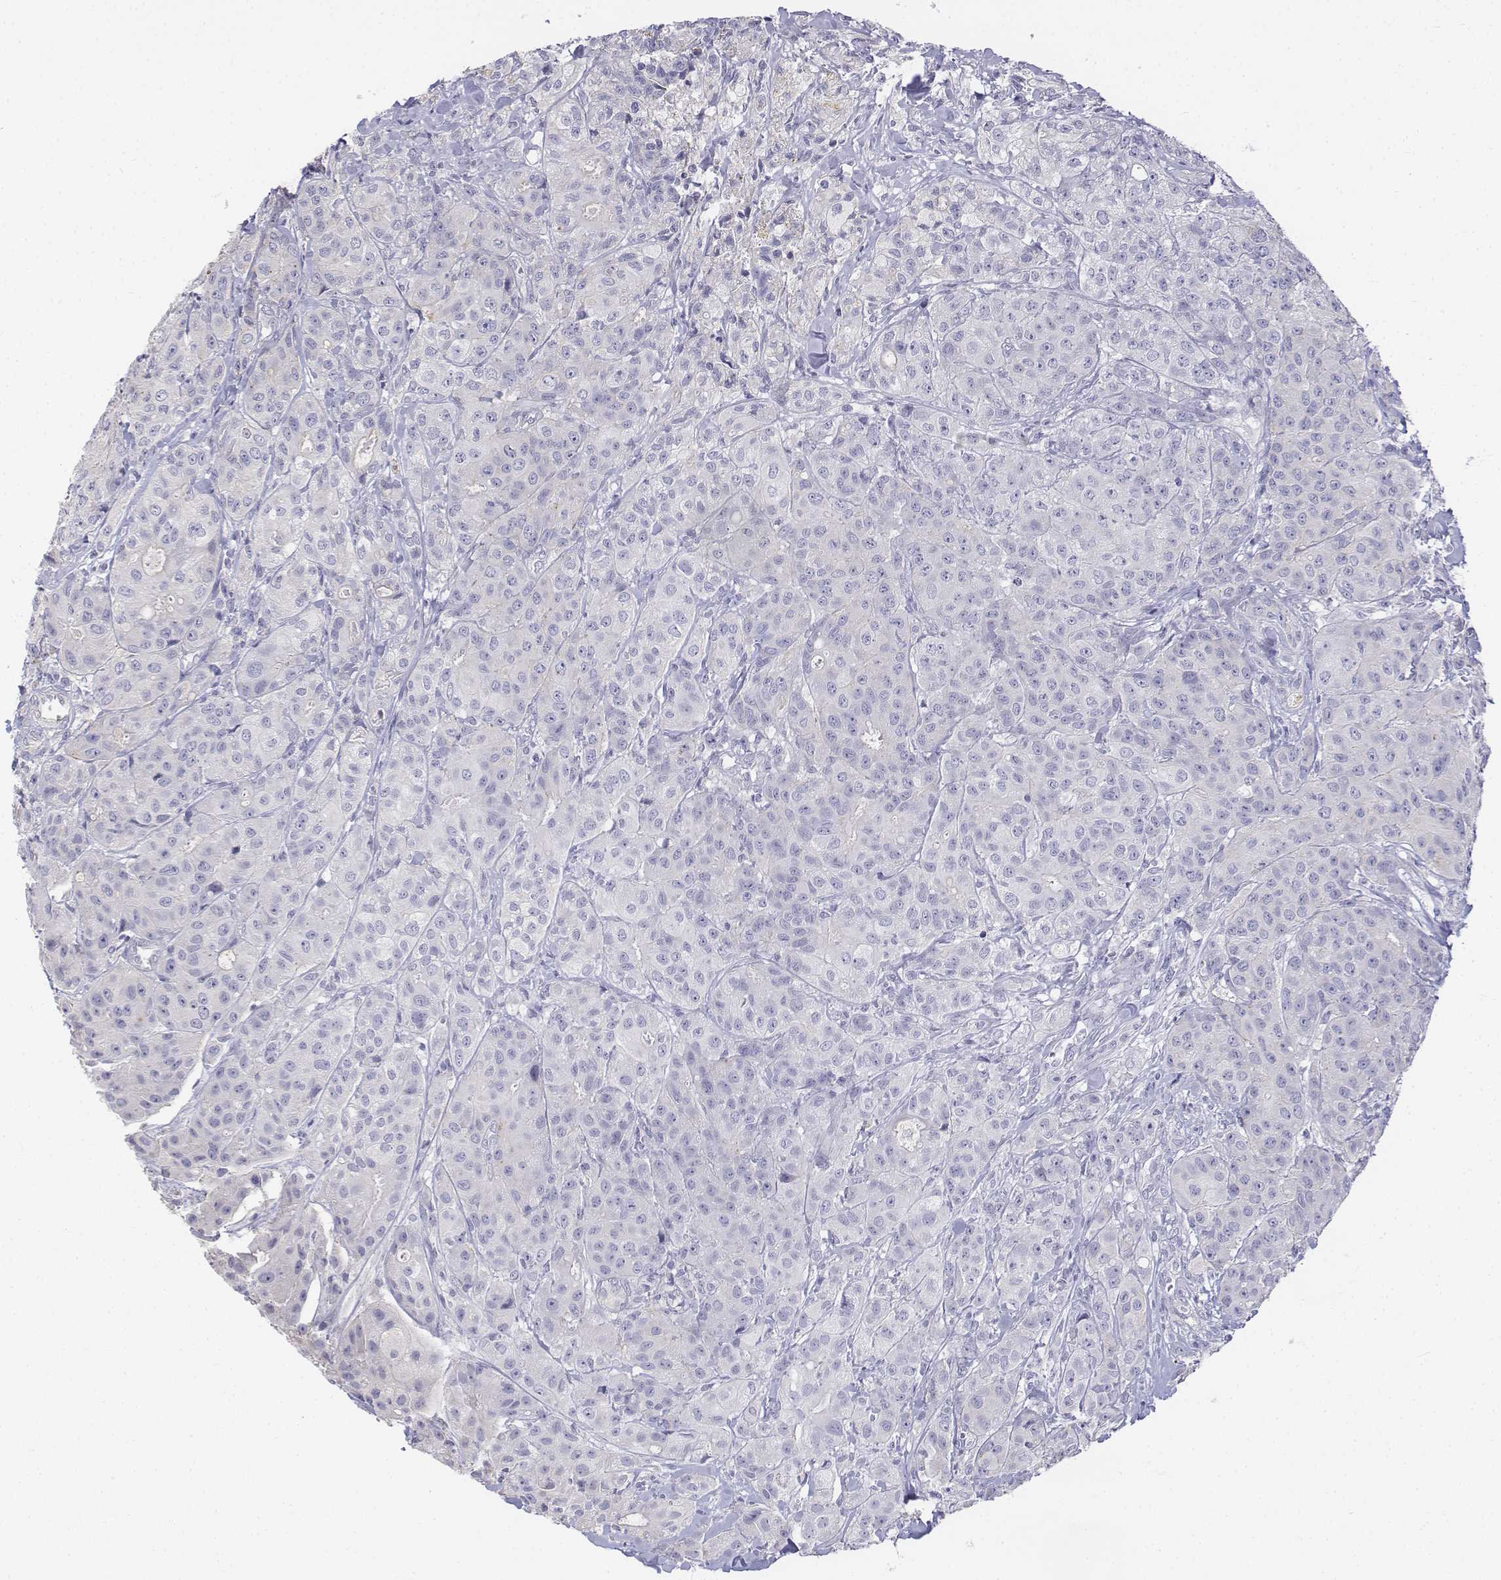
{"staining": {"intensity": "negative", "quantity": "none", "location": "none"}, "tissue": "breast cancer", "cell_type": "Tumor cells", "image_type": "cancer", "snomed": [{"axis": "morphology", "description": "Duct carcinoma"}, {"axis": "topography", "description": "Breast"}], "caption": "Tumor cells are negative for protein expression in human breast cancer.", "gene": "LGSN", "patient": {"sex": "female", "age": 43}}